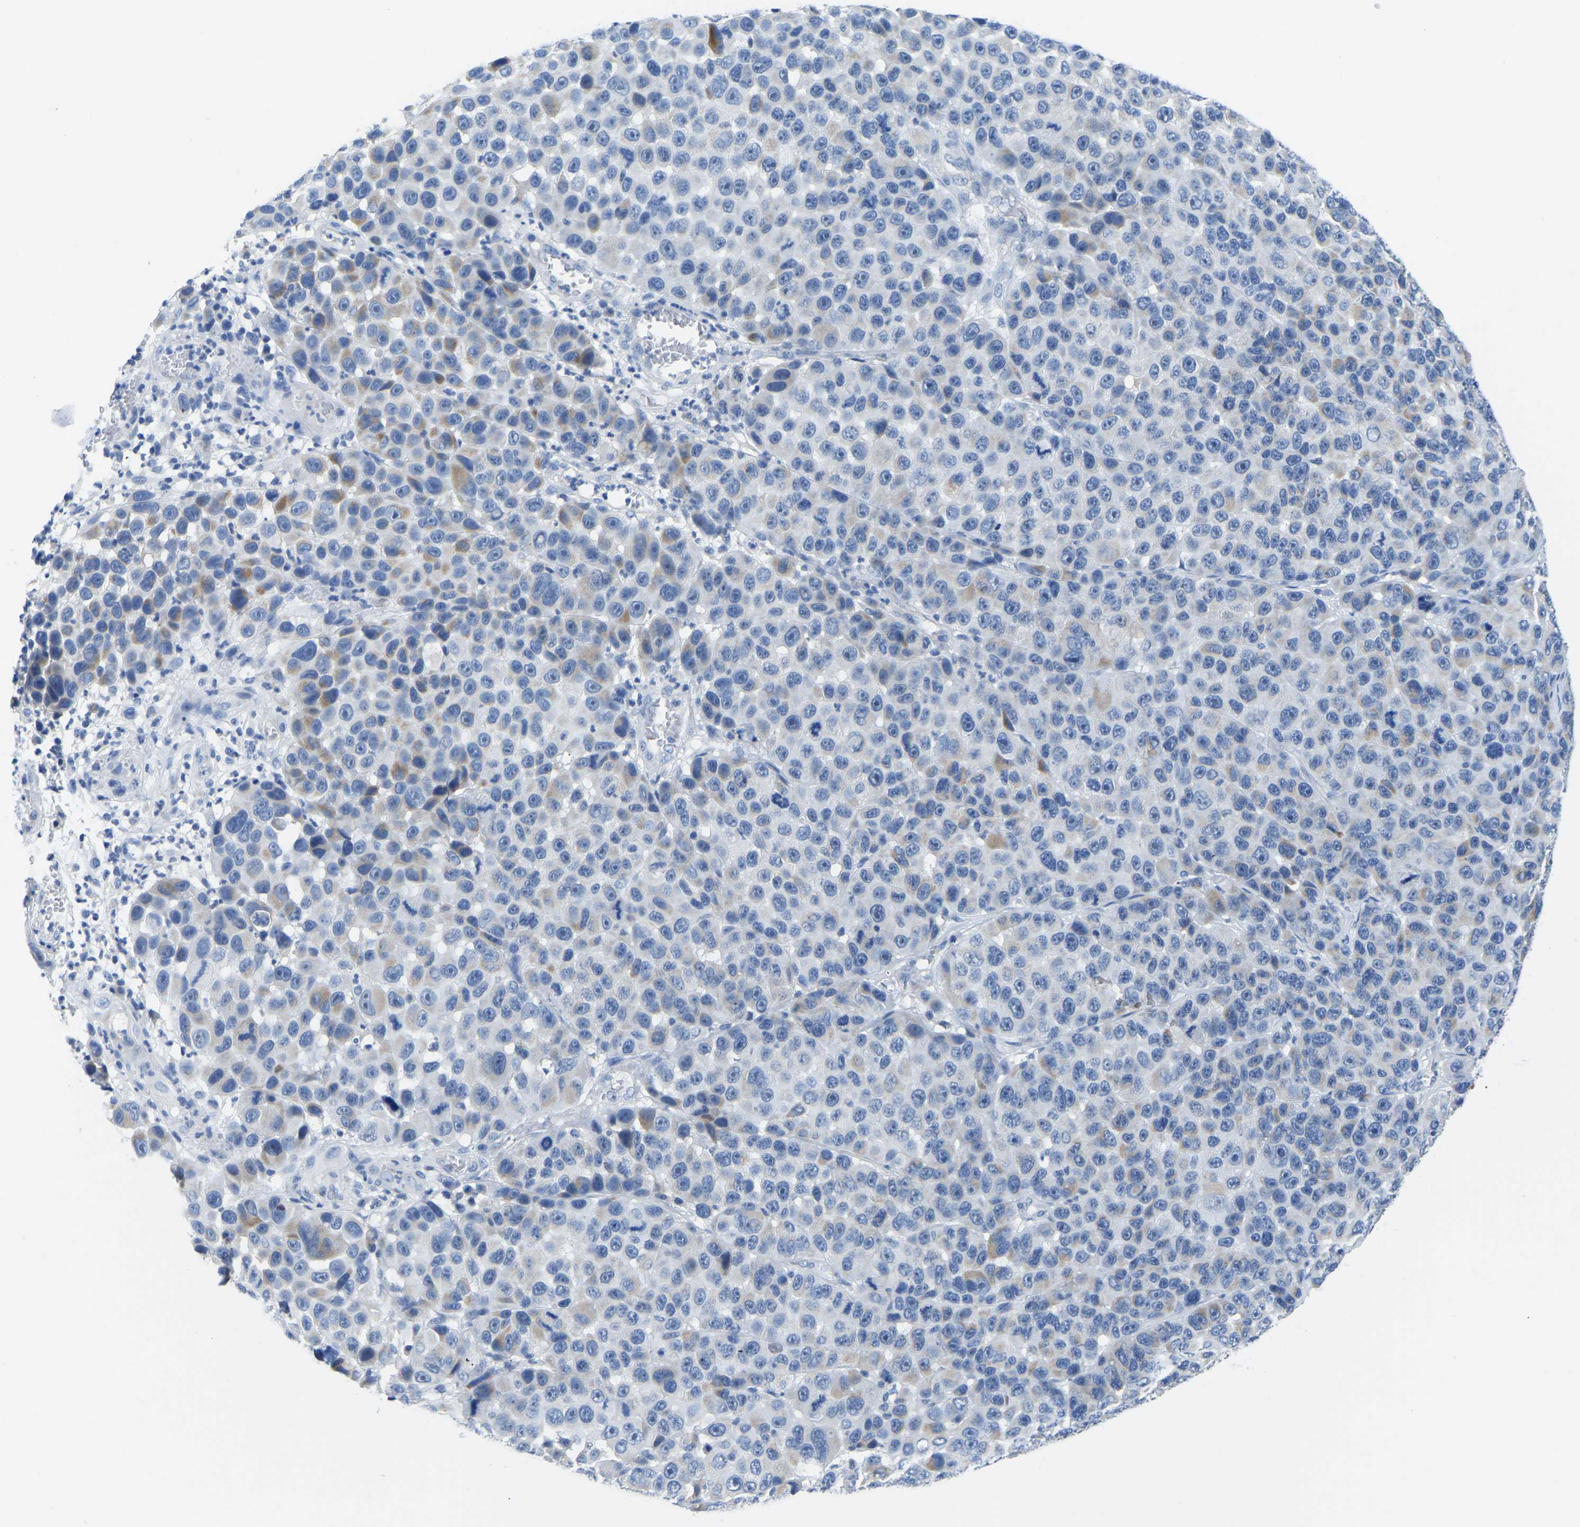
{"staining": {"intensity": "moderate", "quantity": "<25%", "location": "cytoplasmic/membranous"}, "tissue": "melanoma", "cell_type": "Tumor cells", "image_type": "cancer", "snomed": [{"axis": "morphology", "description": "Malignant melanoma, NOS"}, {"axis": "topography", "description": "Skin"}], "caption": "Human malignant melanoma stained with a protein marker exhibits moderate staining in tumor cells.", "gene": "ETFA", "patient": {"sex": "male", "age": 53}}